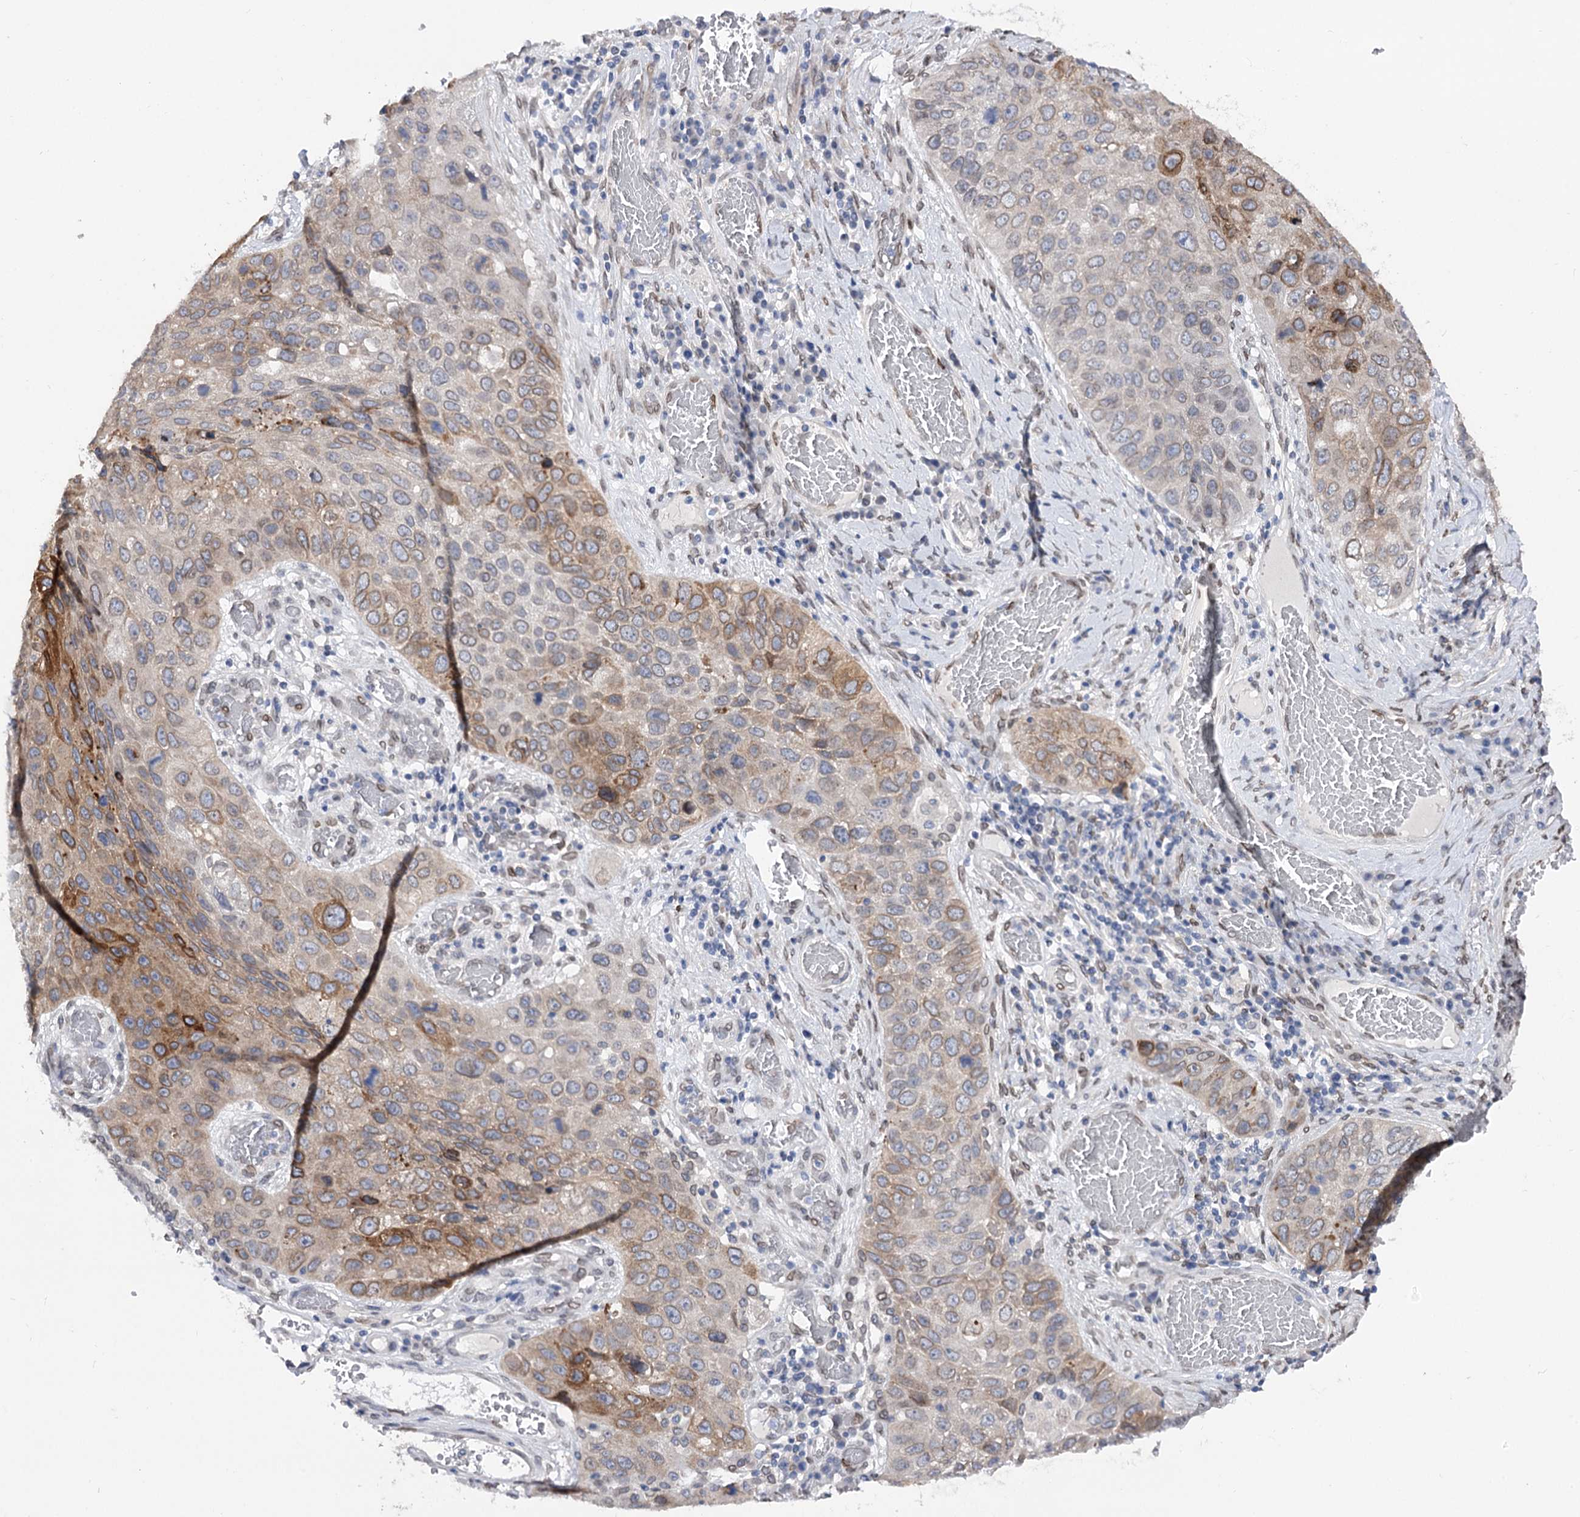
{"staining": {"intensity": "moderate", "quantity": "25%-75%", "location": "cytoplasmic/membranous"}, "tissue": "lung cancer", "cell_type": "Tumor cells", "image_type": "cancer", "snomed": [{"axis": "morphology", "description": "Squamous cell carcinoma, NOS"}, {"axis": "topography", "description": "Lung"}], "caption": "Protein staining of lung cancer (squamous cell carcinoma) tissue shows moderate cytoplasmic/membranous staining in approximately 25%-75% of tumor cells.", "gene": "TMEM201", "patient": {"sex": "male", "age": 61}}